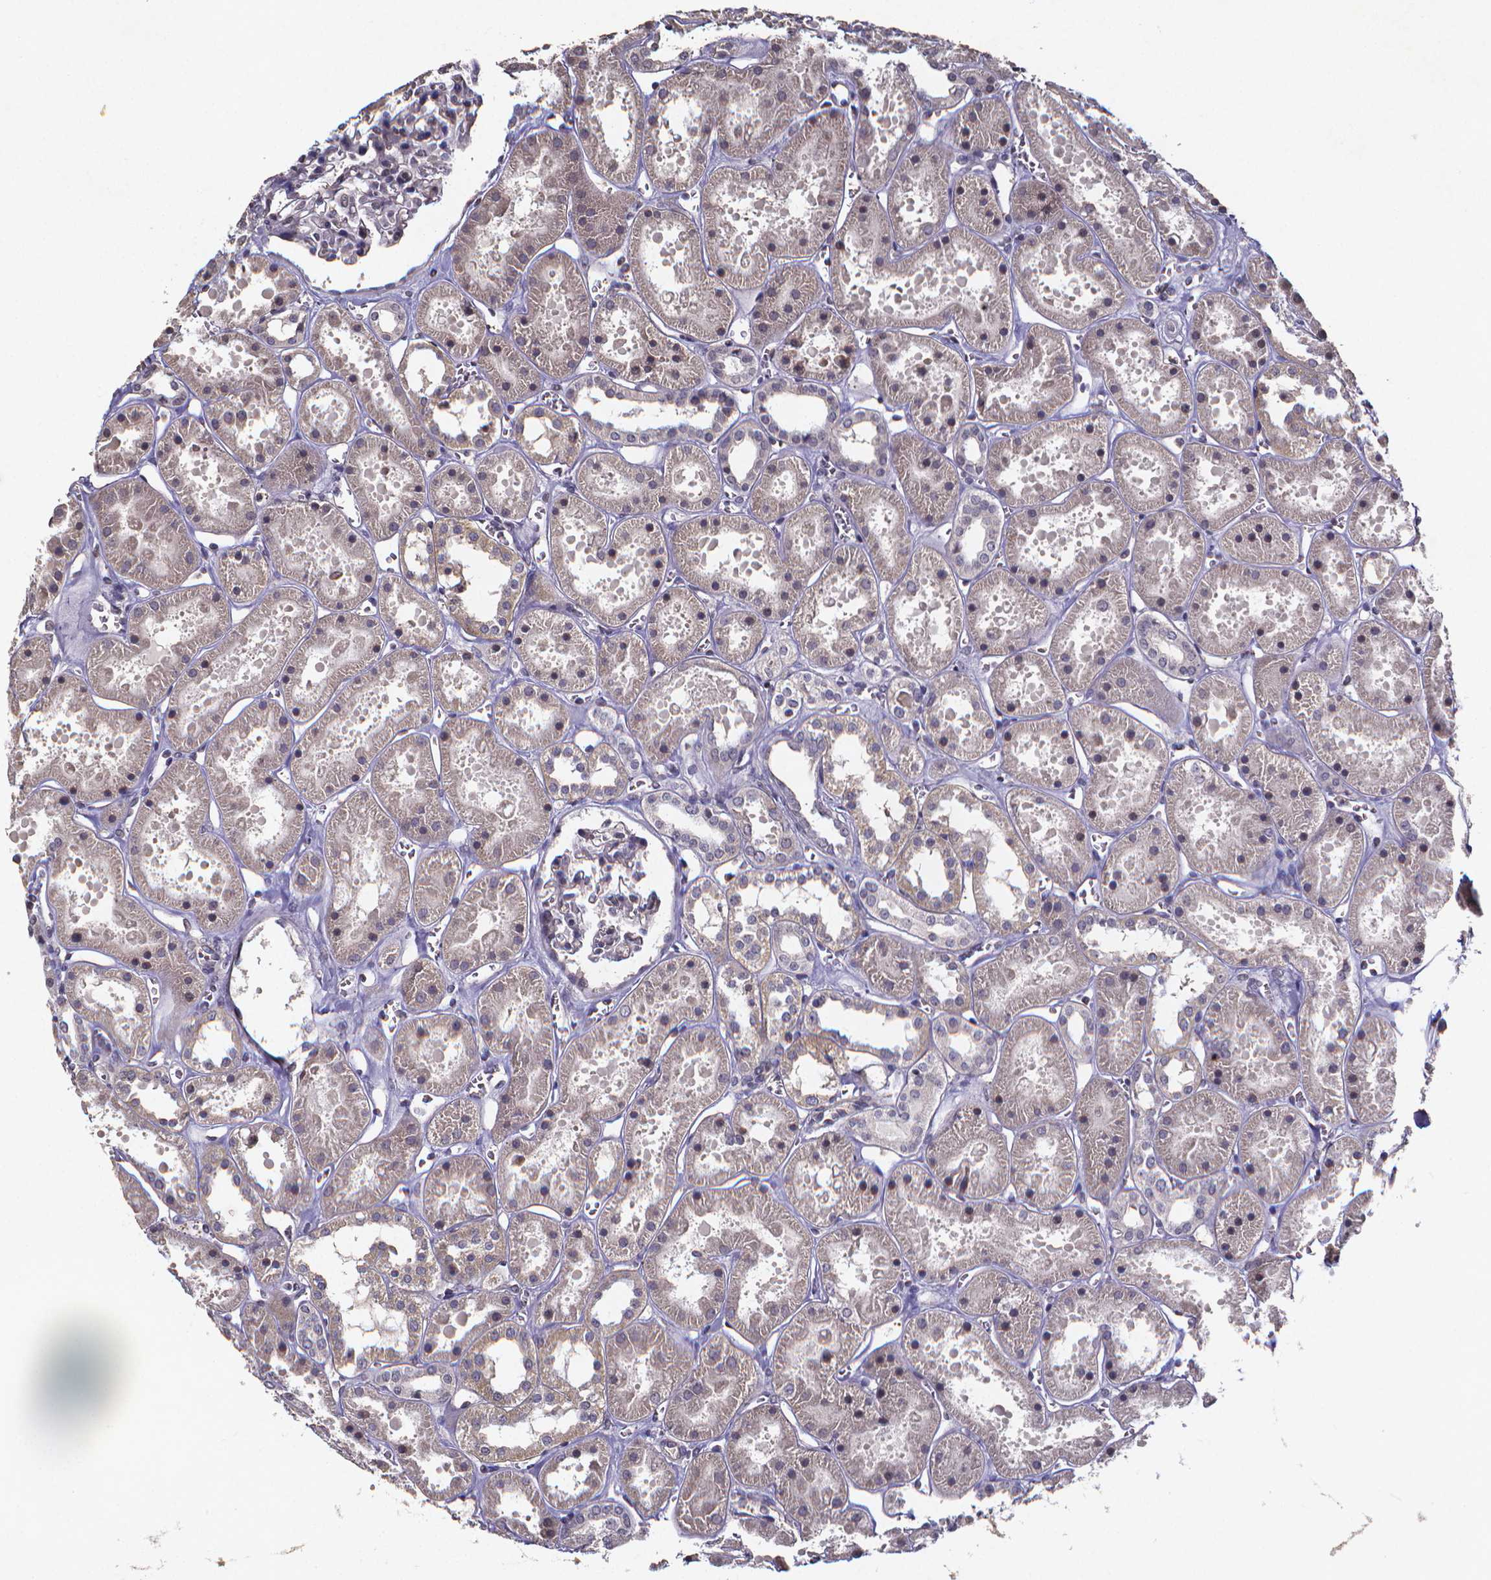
{"staining": {"intensity": "negative", "quantity": "none", "location": "none"}, "tissue": "kidney", "cell_type": "Cells in glomeruli", "image_type": "normal", "snomed": [{"axis": "morphology", "description": "Normal tissue, NOS"}, {"axis": "topography", "description": "Kidney"}], "caption": "Photomicrograph shows no significant protein staining in cells in glomeruli of benign kidney. Nuclei are stained in blue.", "gene": "TP73", "patient": {"sex": "female", "age": 41}}